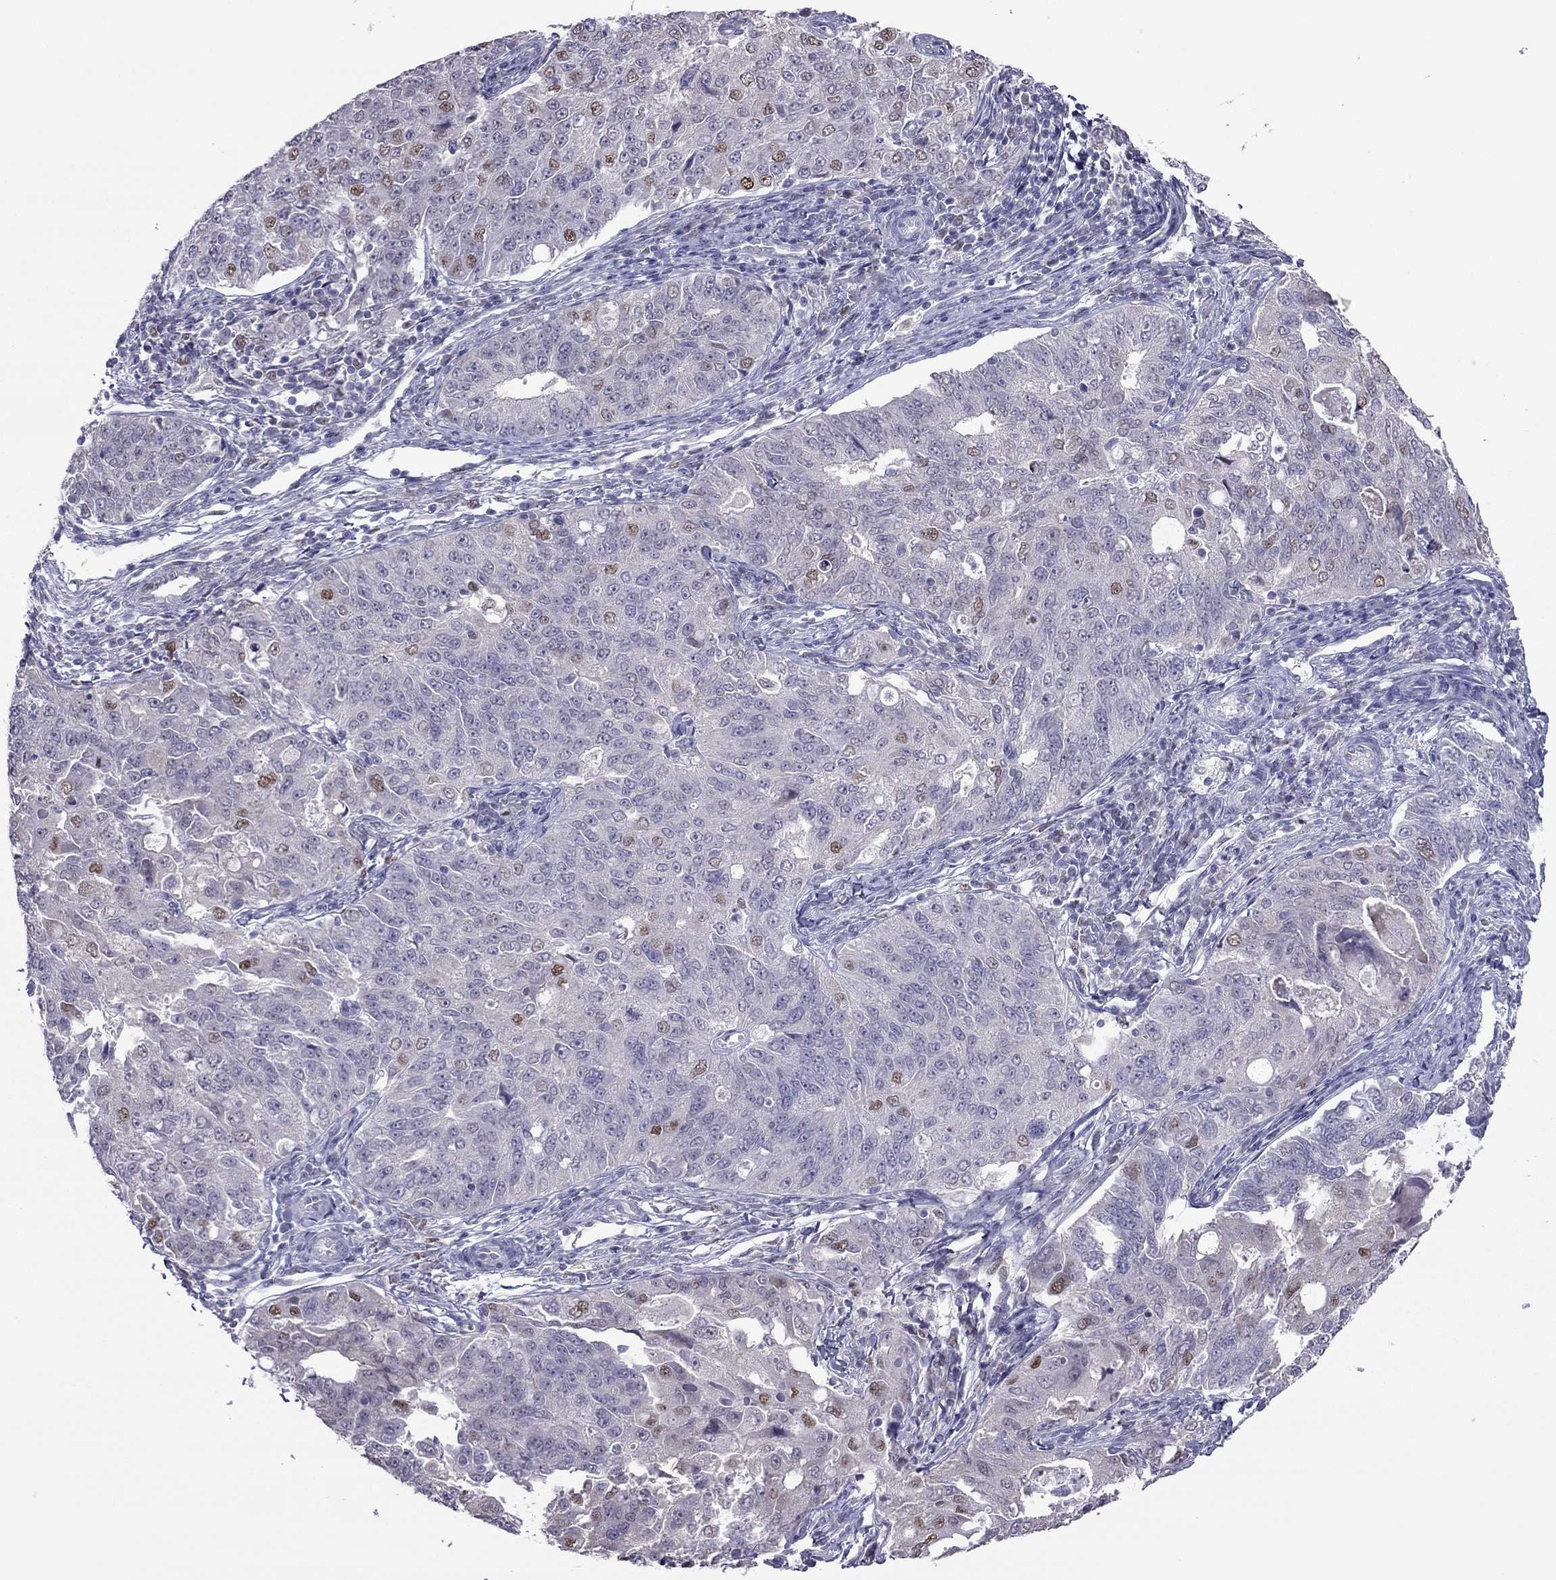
{"staining": {"intensity": "negative", "quantity": "none", "location": "none"}, "tissue": "endometrial cancer", "cell_type": "Tumor cells", "image_type": "cancer", "snomed": [{"axis": "morphology", "description": "Adenocarcinoma, NOS"}, {"axis": "topography", "description": "Endometrium"}], "caption": "An image of human endometrial adenocarcinoma is negative for staining in tumor cells. (Brightfield microscopy of DAB immunohistochemistry at high magnification).", "gene": "SPINT3", "patient": {"sex": "female", "age": 43}}